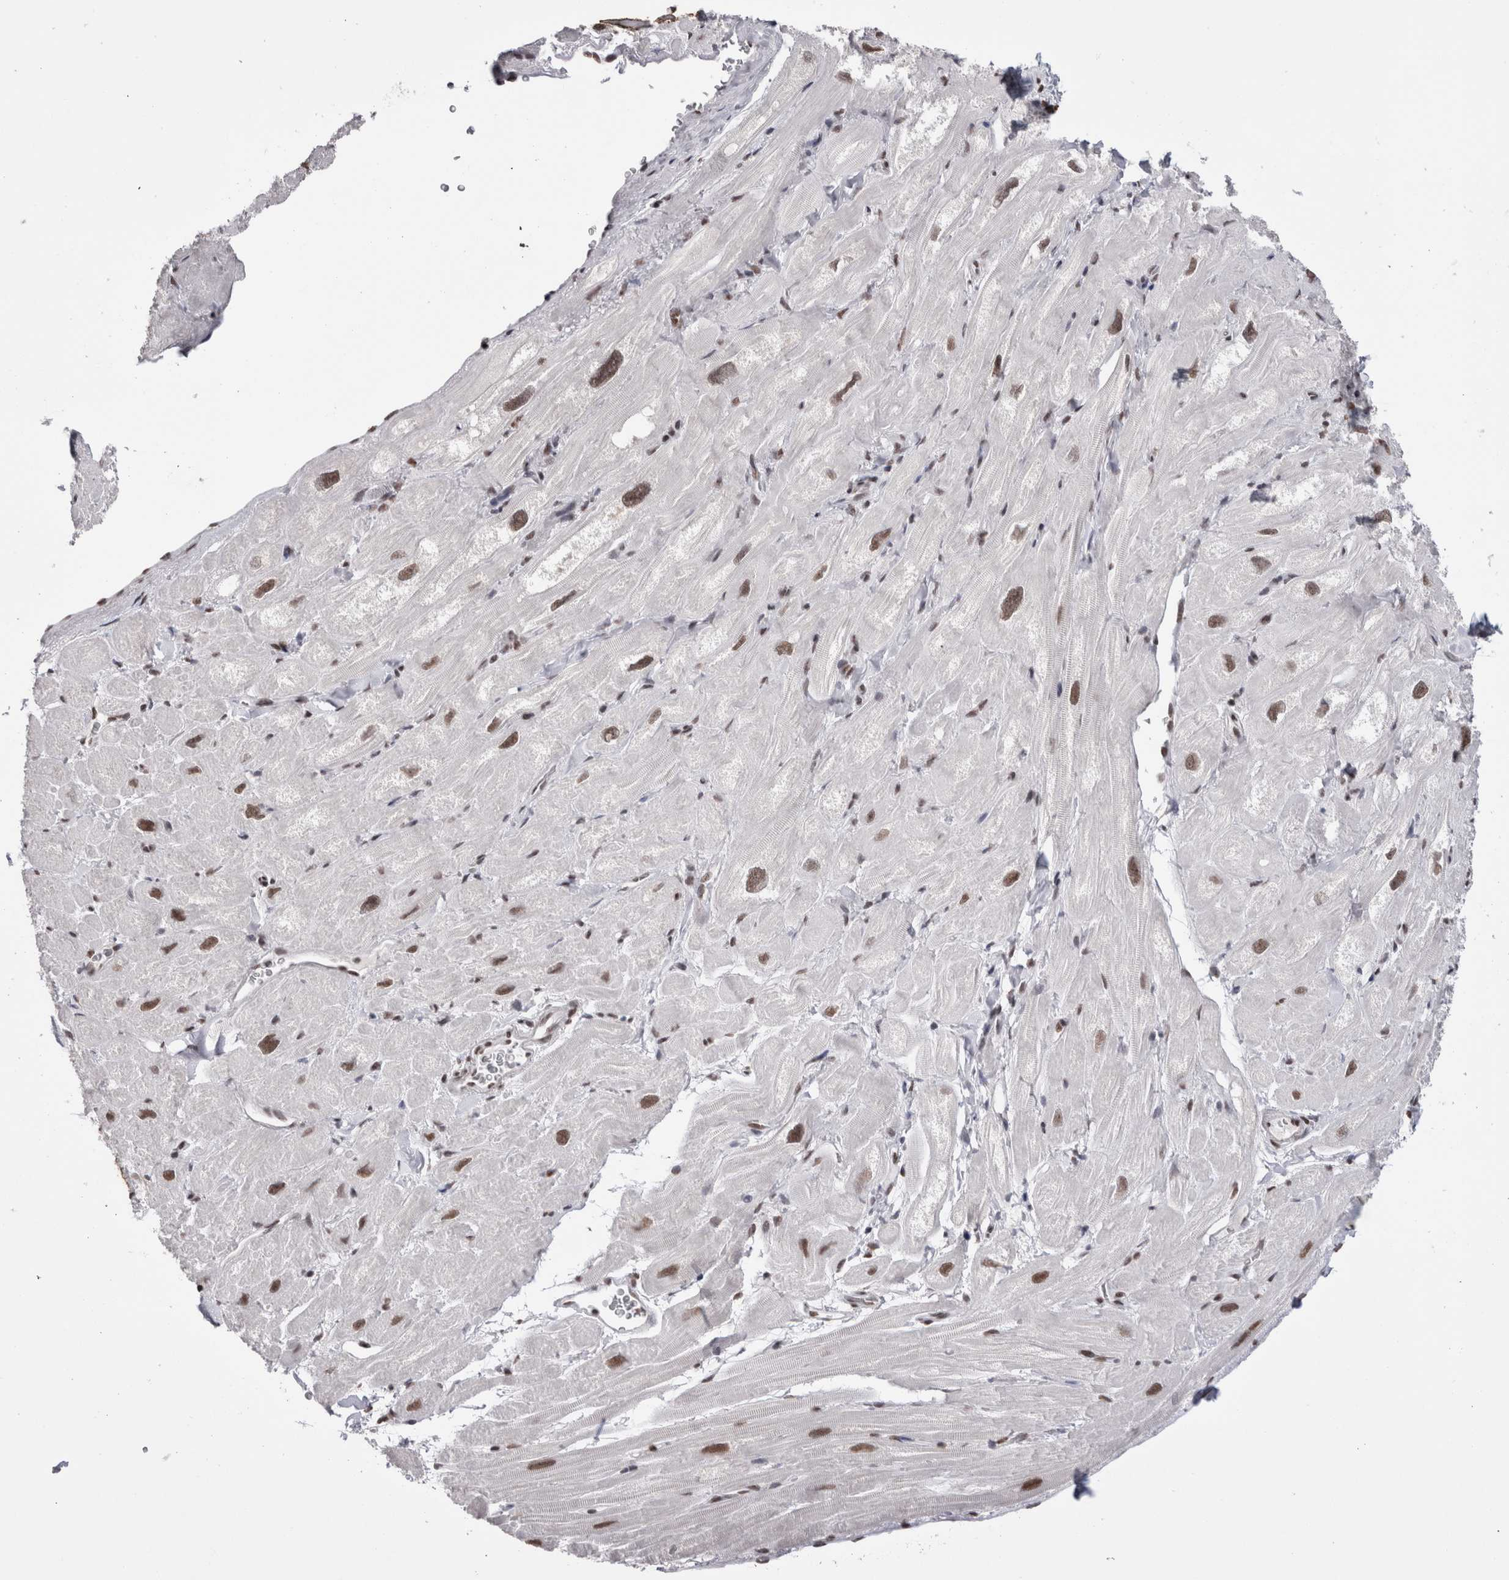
{"staining": {"intensity": "moderate", "quantity": "25%-75%", "location": "nuclear"}, "tissue": "heart muscle", "cell_type": "Cardiomyocytes", "image_type": "normal", "snomed": [{"axis": "morphology", "description": "Normal tissue, NOS"}, {"axis": "topography", "description": "Heart"}], "caption": "Immunohistochemistry (IHC) of normal heart muscle exhibits medium levels of moderate nuclear positivity in about 25%-75% of cardiomyocytes.", "gene": "SMC1A", "patient": {"sex": "male", "age": 49}}